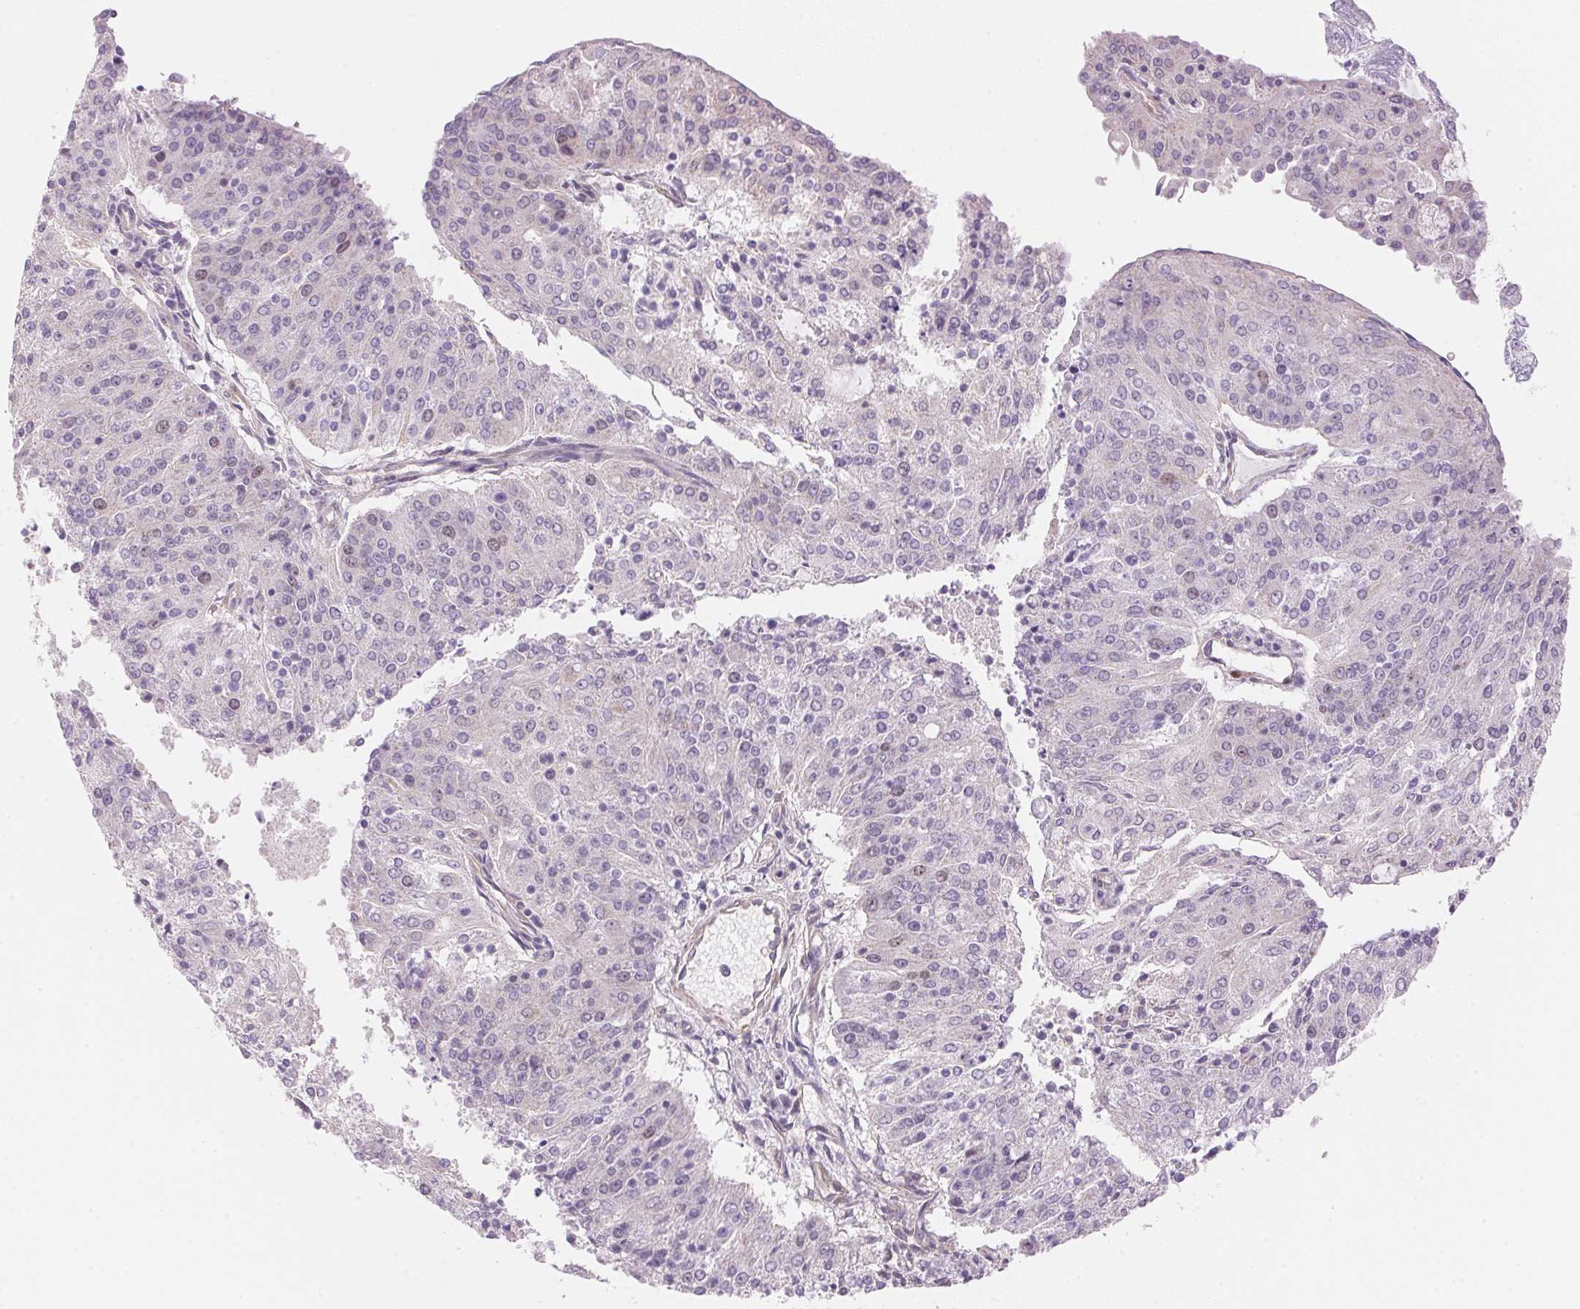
{"staining": {"intensity": "negative", "quantity": "none", "location": "none"}, "tissue": "endometrial cancer", "cell_type": "Tumor cells", "image_type": "cancer", "snomed": [{"axis": "morphology", "description": "Adenocarcinoma, NOS"}, {"axis": "topography", "description": "Endometrium"}], "caption": "The photomicrograph demonstrates no significant positivity in tumor cells of endometrial adenocarcinoma.", "gene": "SMTN", "patient": {"sex": "female", "age": 82}}